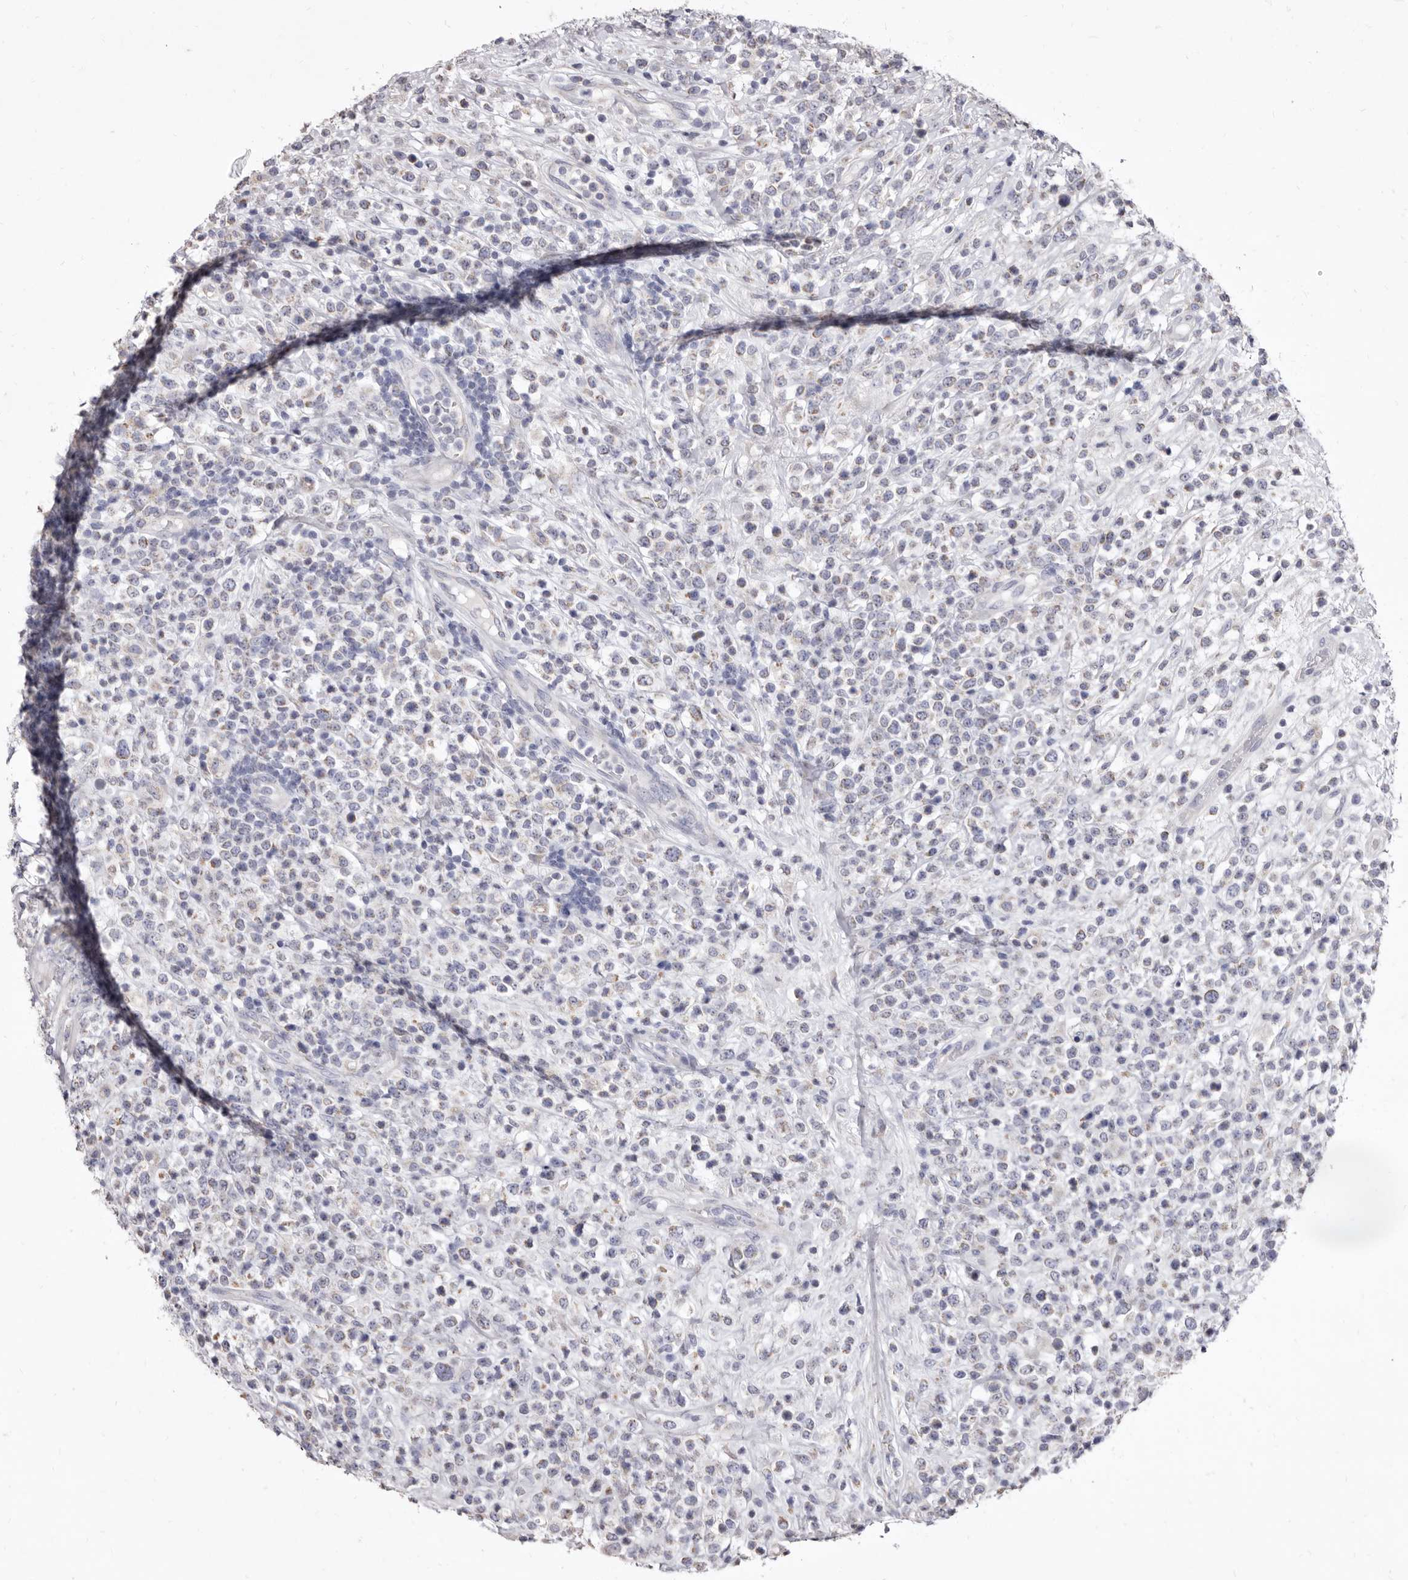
{"staining": {"intensity": "negative", "quantity": "none", "location": "none"}, "tissue": "lymphoma", "cell_type": "Tumor cells", "image_type": "cancer", "snomed": [{"axis": "morphology", "description": "Malignant lymphoma, non-Hodgkin's type, High grade"}, {"axis": "topography", "description": "Colon"}], "caption": "A photomicrograph of human malignant lymphoma, non-Hodgkin's type (high-grade) is negative for staining in tumor cells.", "gene": "CYP2E1", "patient": {"sex": "female", "age": 53}}